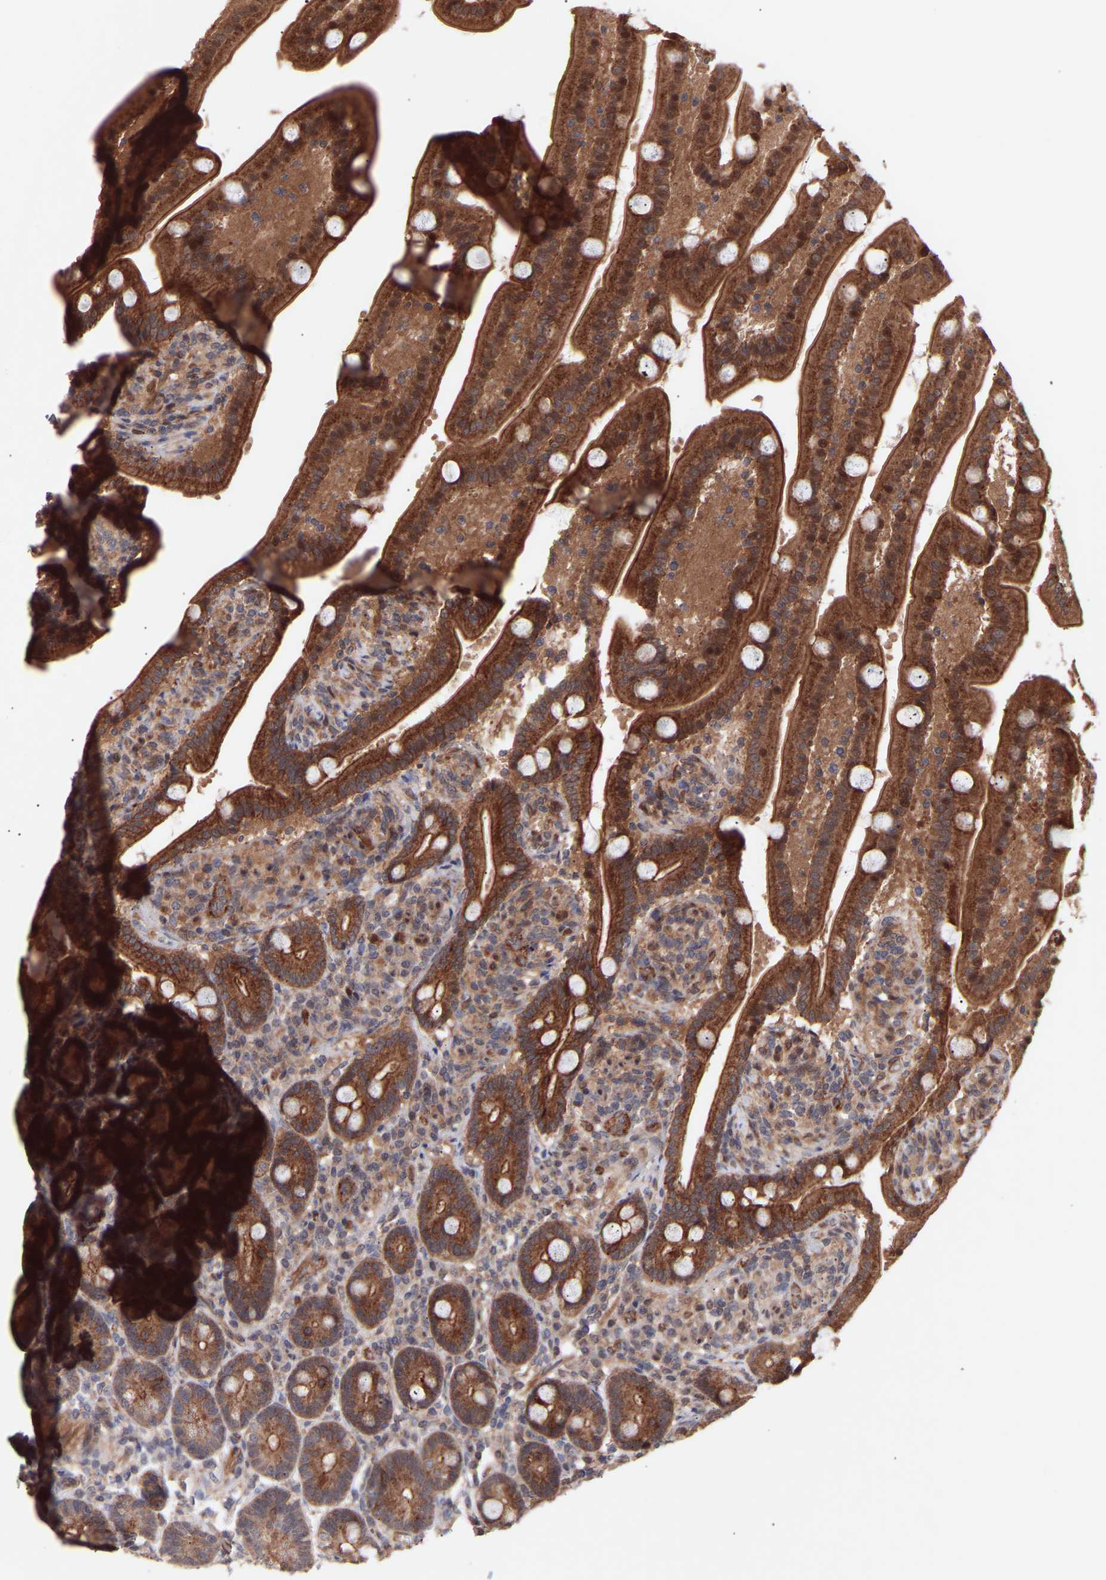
{"staining": {"intensity": "strong", "quantity": ">75%", "location": "cytoplasmic/membranous"}, "tissue": "duodenum", "cell_type": "Glandular cells", "image_type": "normal", "snomed": [{"axis": "morphology", "description": "Normal tissue, NOS"}, {"axis": "topography", "description": "Duodenum"}], "caption": "This histopathology image exhibits immunohistochemistry staining of normal duodenum, with high strong cytoplasmic/membranous expression in about >75% of glandular cells.", "gene": "PDLIM5", "patient": {"sex": "male", "age": 54}}